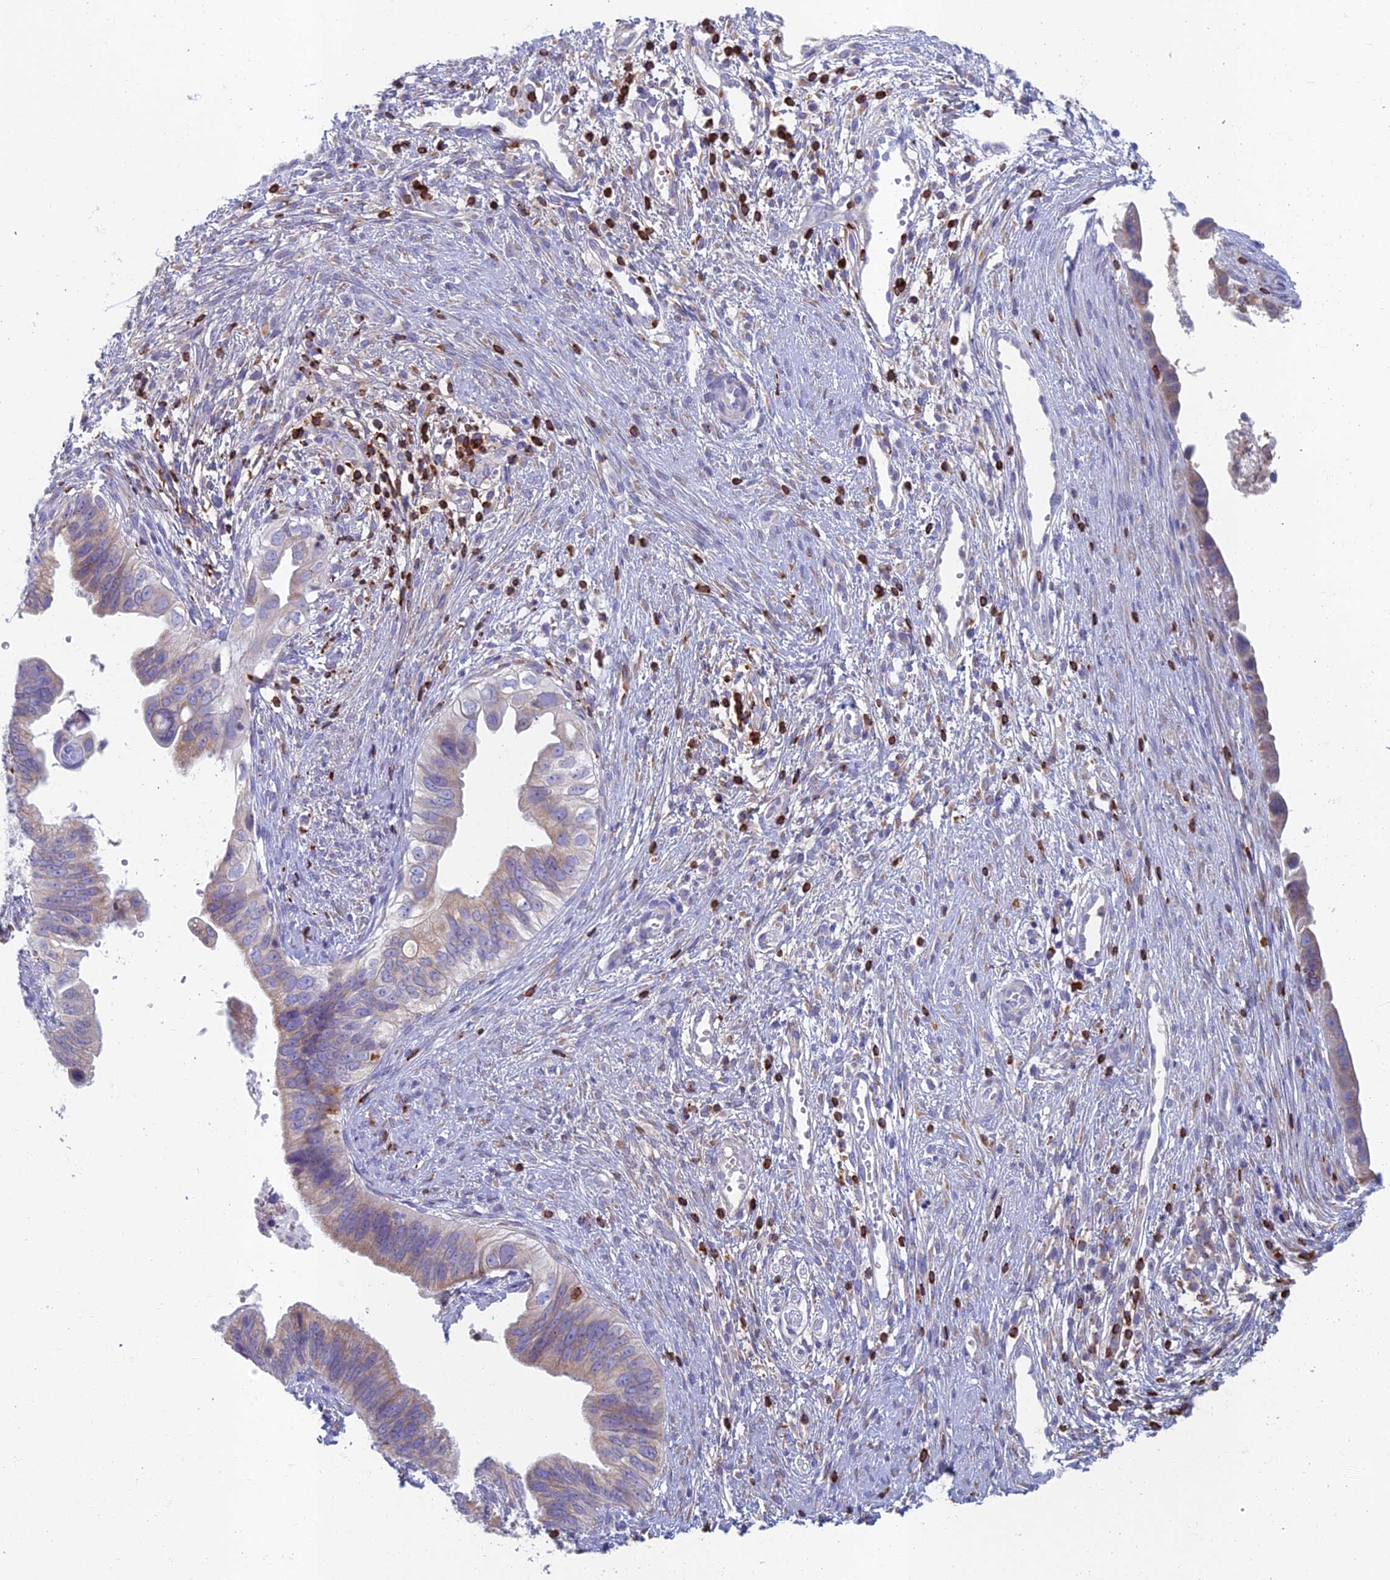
{"staining": {"intensity": "weak", "quantity": "25%-75%", "location": "cytoplasmic/membranous"}, "tissue": "cervical cancer", "cell_type": "Tumor cells", "image_type": "cancer", "snomed": [{"axis": "morphology", "description": "Adenocarcinoma, NOS"}, {"axis": "topography", "description": "Cervix"}], "caption": "Protein expression by immunohistochemistry (IHC) exhibits weak cytoplasmic/membranous positivity in about 25%-75% of tumor cells in cervical cancer. The protein of interest is shown in brown color, while the nuclei are stained blue.", "gene": "ABI3BP", "patient": {"sex": "female", "age": 42}}